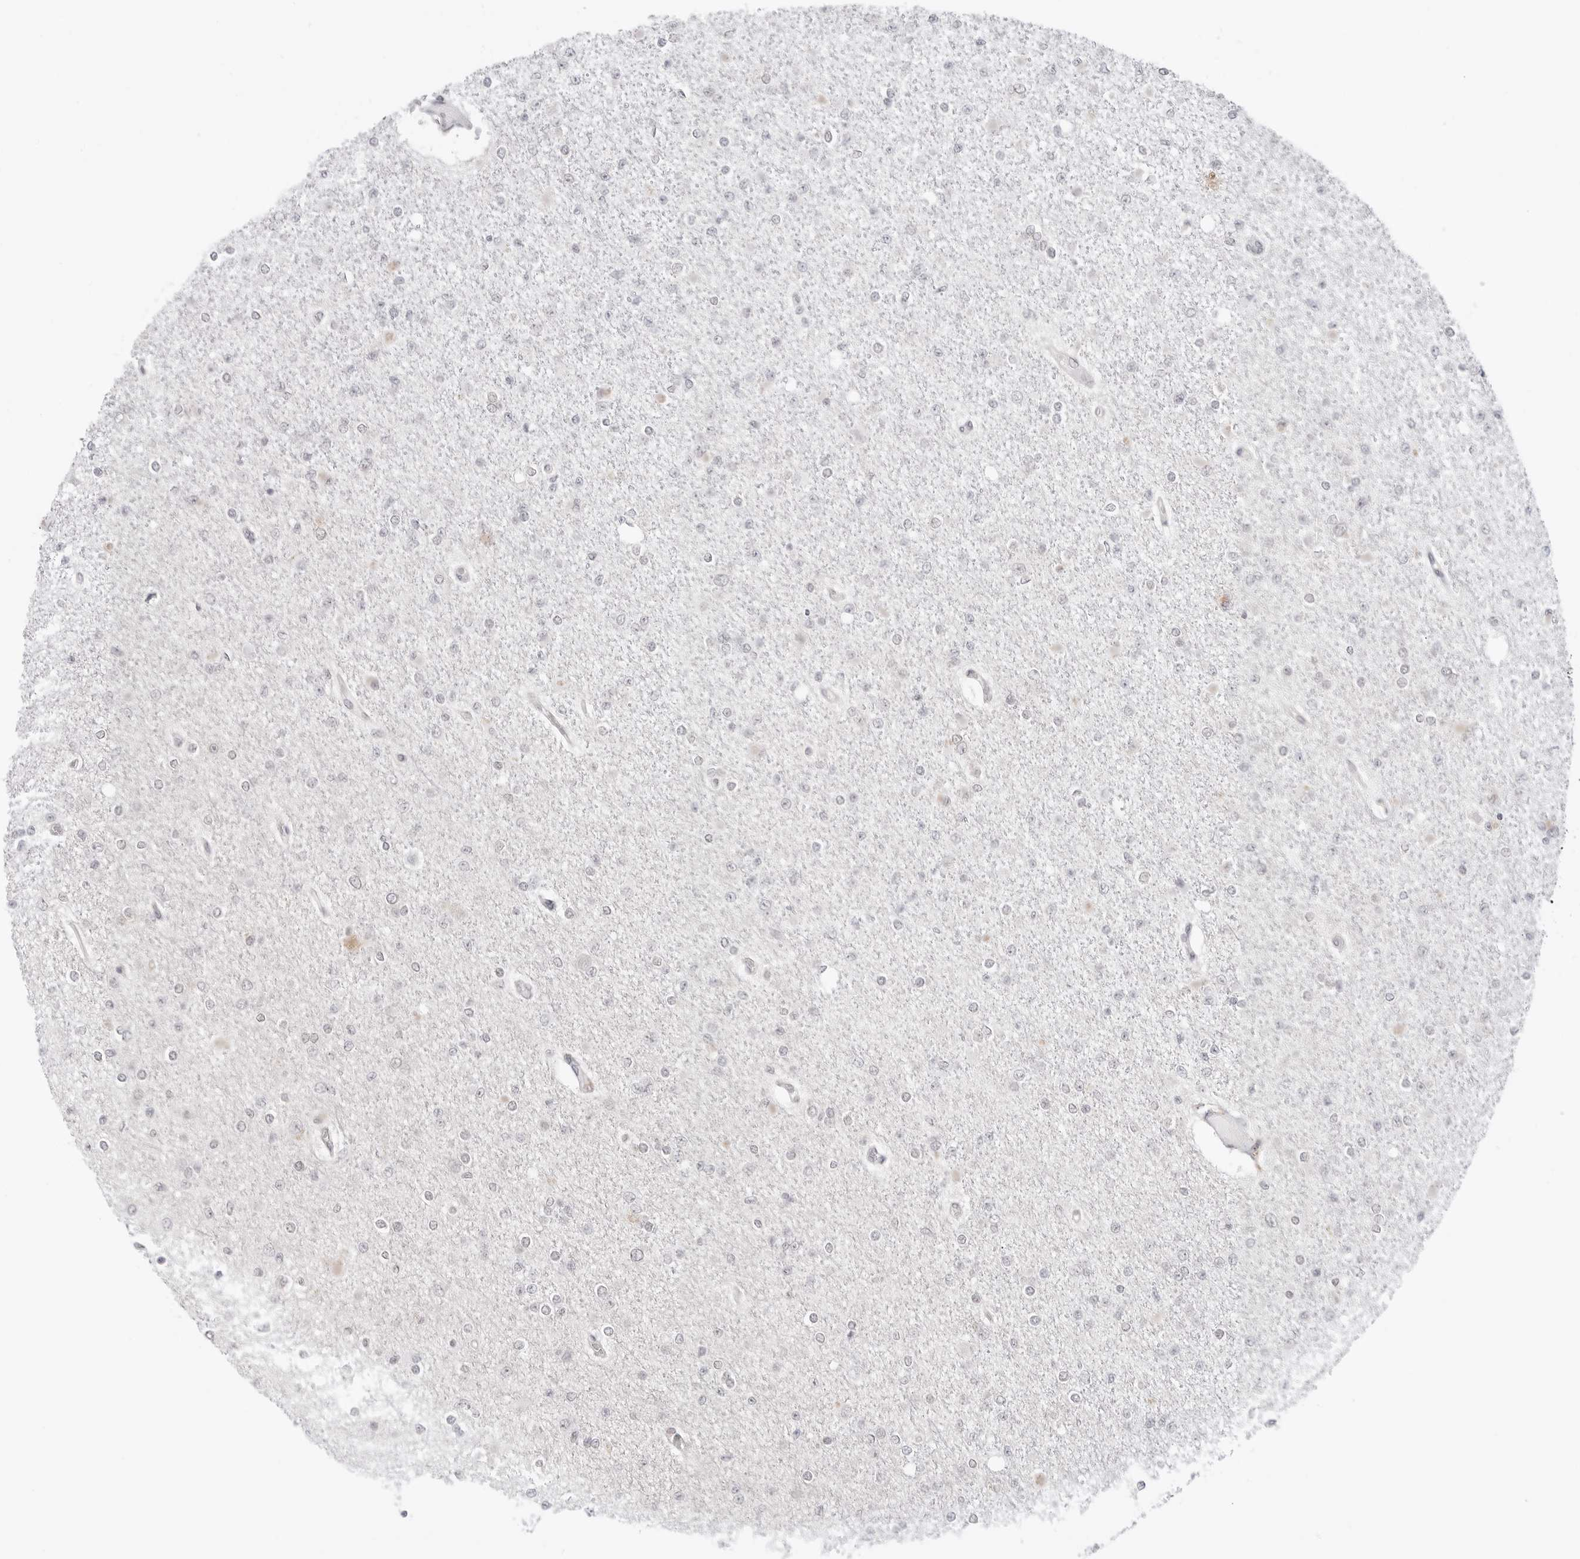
{"staining": {"intensity": "negative", "quantity": "none", "location": "none"}, "tissue": "glioma", "cell_type": "Tumor cells", "image_type": "cancer", "snomed": [{"axis": "morphology", "description": "Glioma, malignant, Low grade"}, {"axis": "topography", "description": "Brain"}], "caption": "Photomicrograph shows no significant protein expression in tumor cells of glioma.", "gene": "NUDC", "patient": {"sex": "female", "age": 22}}